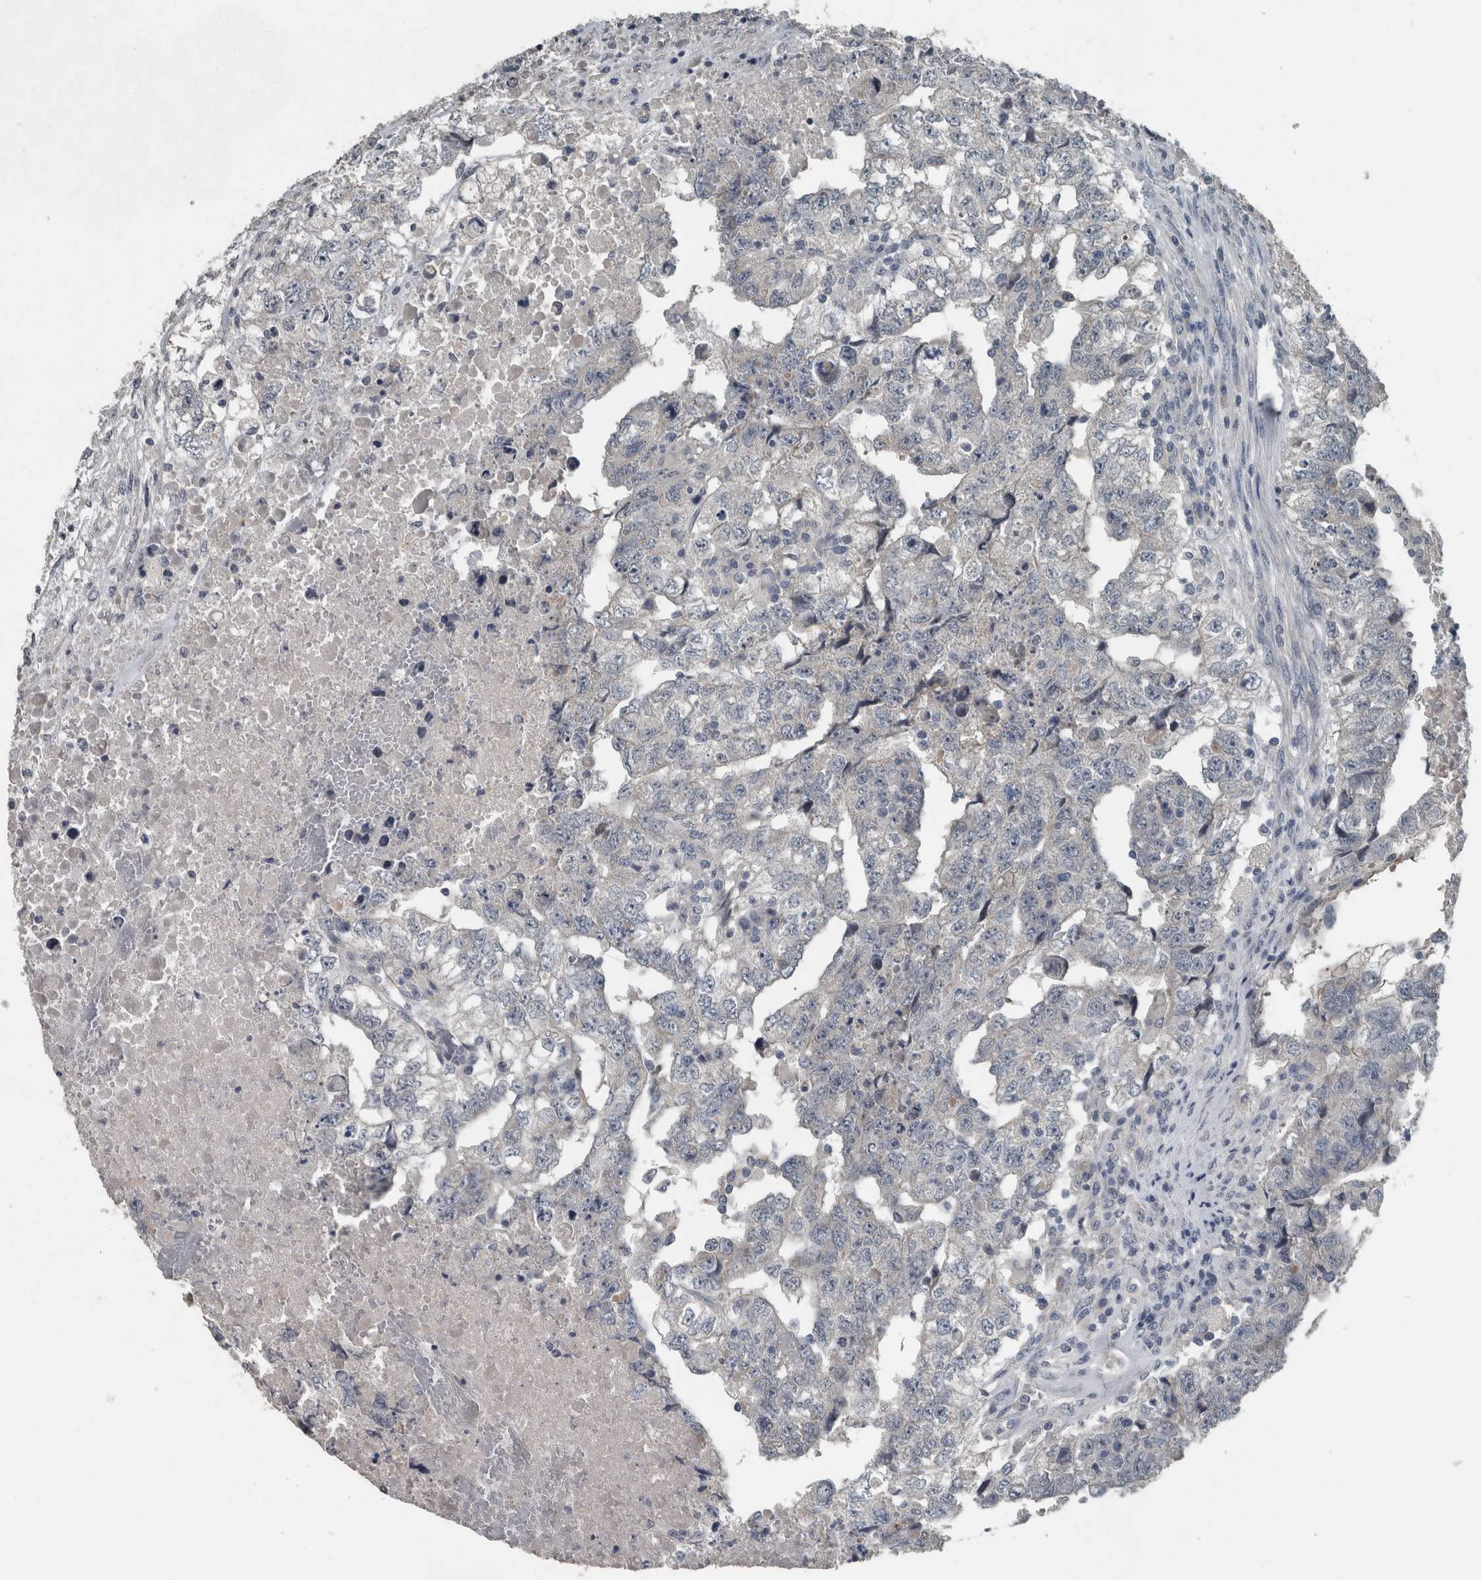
{"staining": {"intensity": "negative", "quantity": "none", "location": "none"}, "tissue": "testis cancer", "cell_type": "Tumor cells", "image_type": "cancer", "snomed": [{"axis": "morphology", "description": "Carcinoma, Embryonal, NOS"}, {"axis": "topography", "description": "Testis"}], "caption": "Immunohistochemistry (IHC) histopathology image of neoplastic tissue: human testis cancer (embryonal carcinoma) stained with DAB (3,3'-diaminobenzidine) shows no significant protein staining in tumor cells.", "gene": "KRT20", "patient": {"sex": "male", "age": 36}}